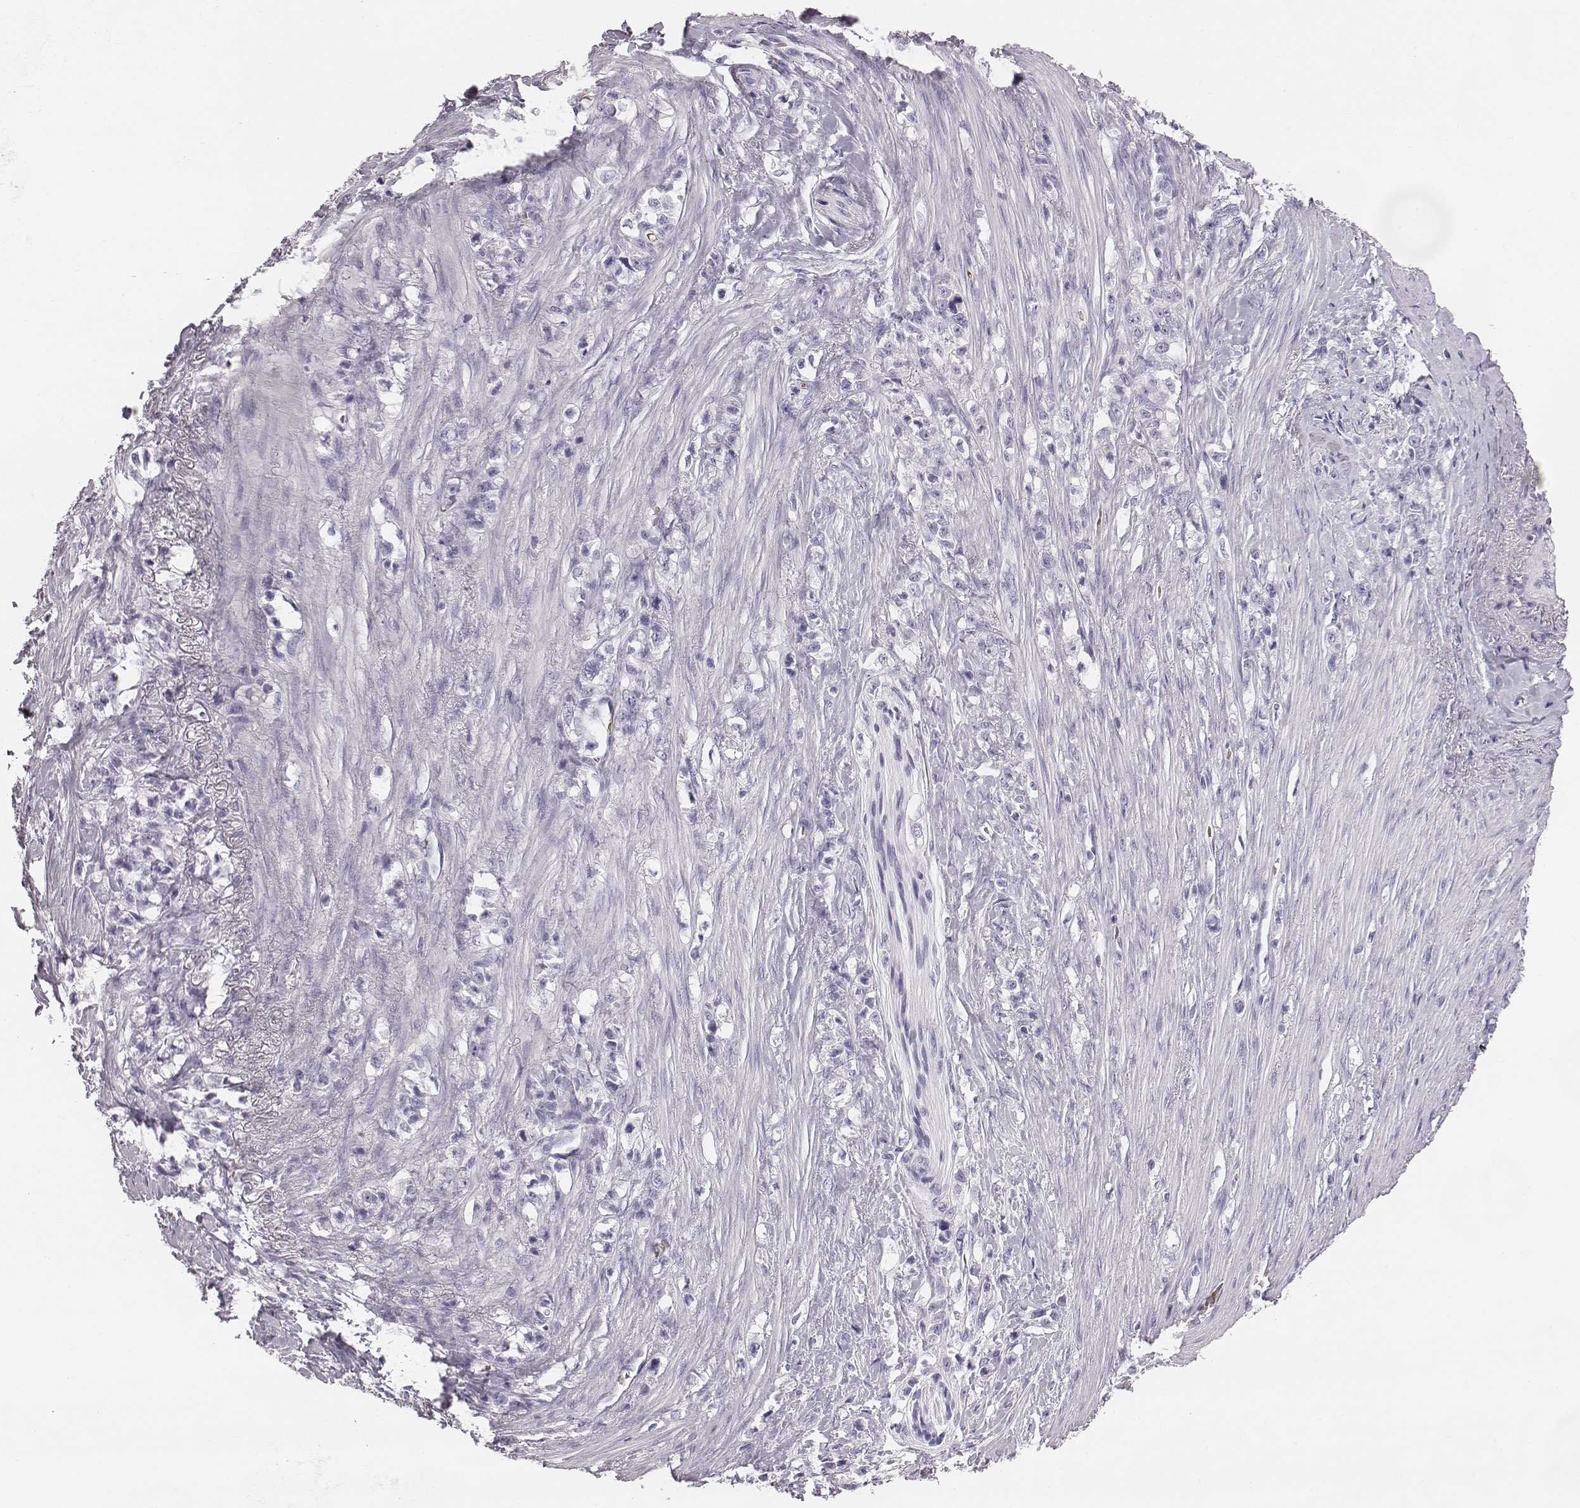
{"staining": {"intensity": "negative", "quantity": "none", "location": "none"}, "tissue": "stomach cancer", "cell_type": "Tumor cells", "image_type": "cancer", "snomed": [{"axis": "morphology", "description": "Adenocarcinoma, NOS"}, {"axis": "topography", "description": "Stomach, lower"}], "caption": "Immunohistochemistry histopathology image of stomach adenocarcinoma stained for a protein (brown), which demonstrates no positivity in tumor cells.", "gene": "HBZ", "patient": {"sex": "male", "age": 88}}